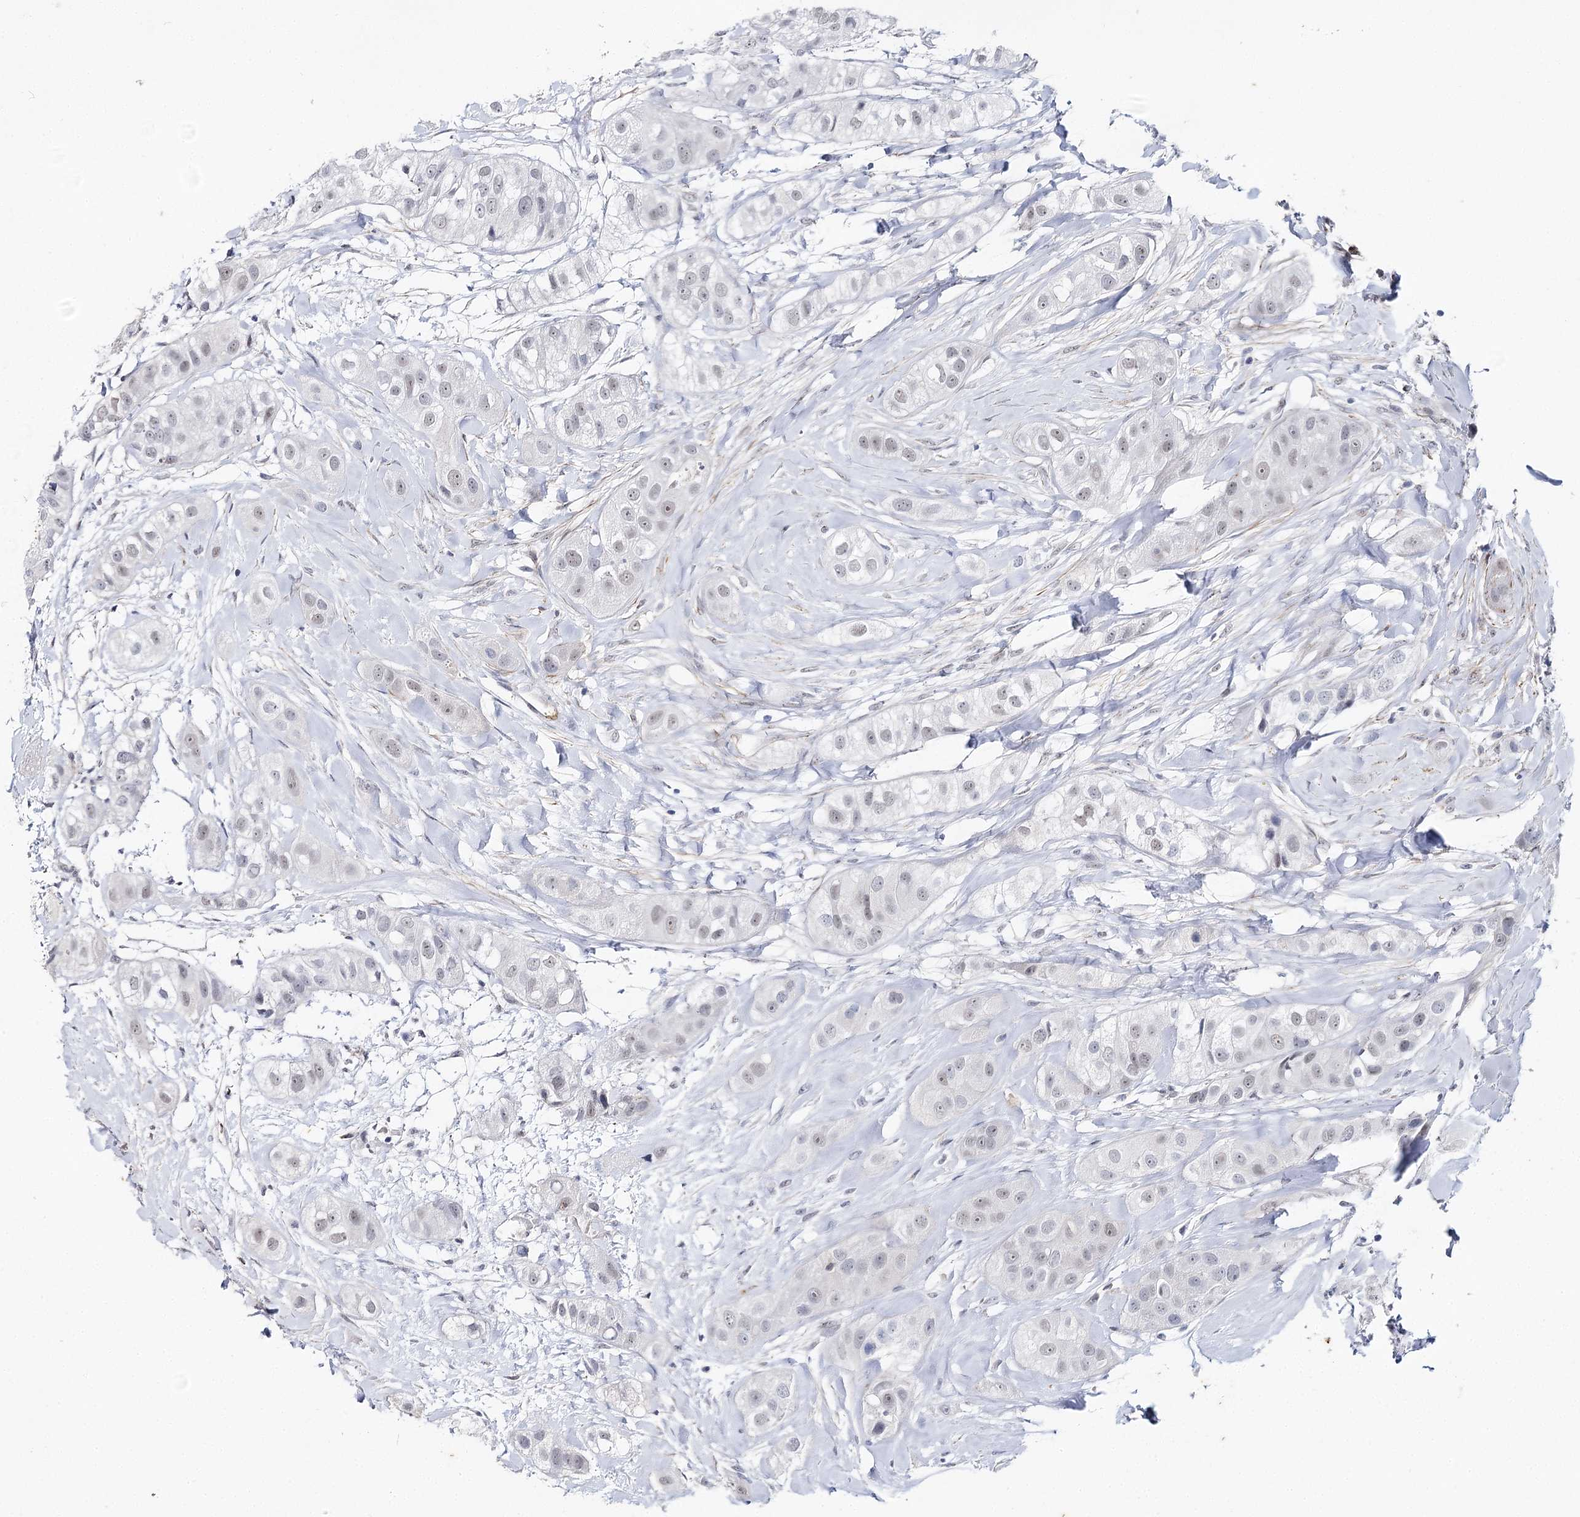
{"staining": {"intensity": "negative", "quantity": "none", "location": "none"}, "tissue": "head and neck cancer", "cell_type": "Tumor cells", "image_type": "cancer", "snomed": [{"axis": "morphology", "description": "Normal tissue, NOS"}, {"axis": "morphology", "description": "Squamous cell carcinoma, NOS"}, {"axis": "topography", "description": "Skeletal muscle"}, {"axis": "topography", "description": "Head-Neck"}], "caption": "Tumor cells show no significant protein staining in head and neck cancer. Brightfield microscopy of IHC stained with DAB (brown) and hematoxylin (blue), captured at high magnification.", "gene": "AGXT2", "patient": {"sex": "male", "age": 51}}